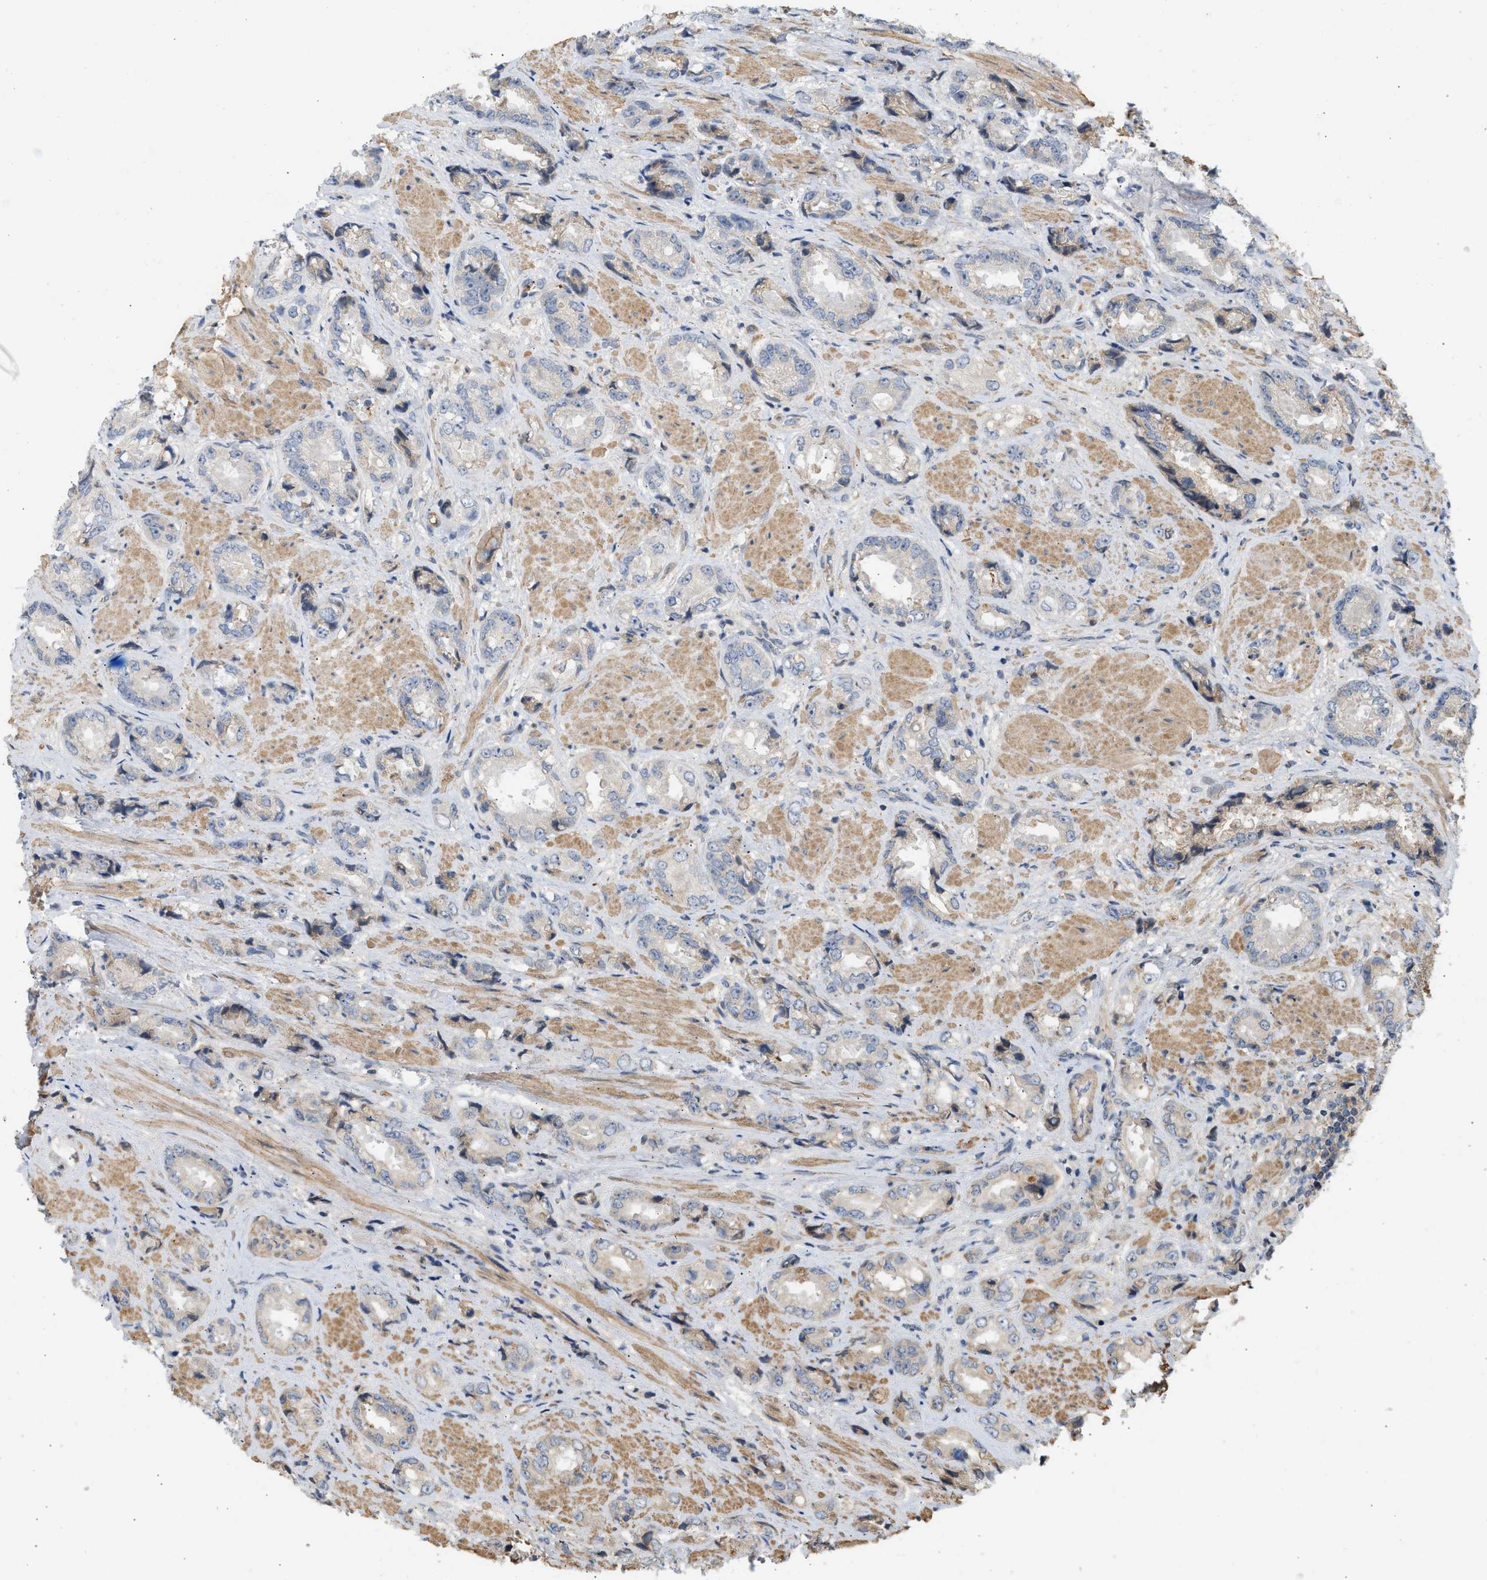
{"staining": {"intensity": "negative", "quantity": "none", "location": "none"}, "tissue": "prostate cancer", "cell_type": "Tumor cells", "image_type": "cancer", "snomed": [{"axis": "morphology", "description": "Adenocarcinoma, High grade"}, {"axis": "topography", "description": "Prostate"}], "caption": "A high-resolution histopathology image shows IHC staining of prostate cancer, which reveals no significant positivity in tumor cells.", "gene": "F8", "patient": {"sex": "male", "age": 61}}